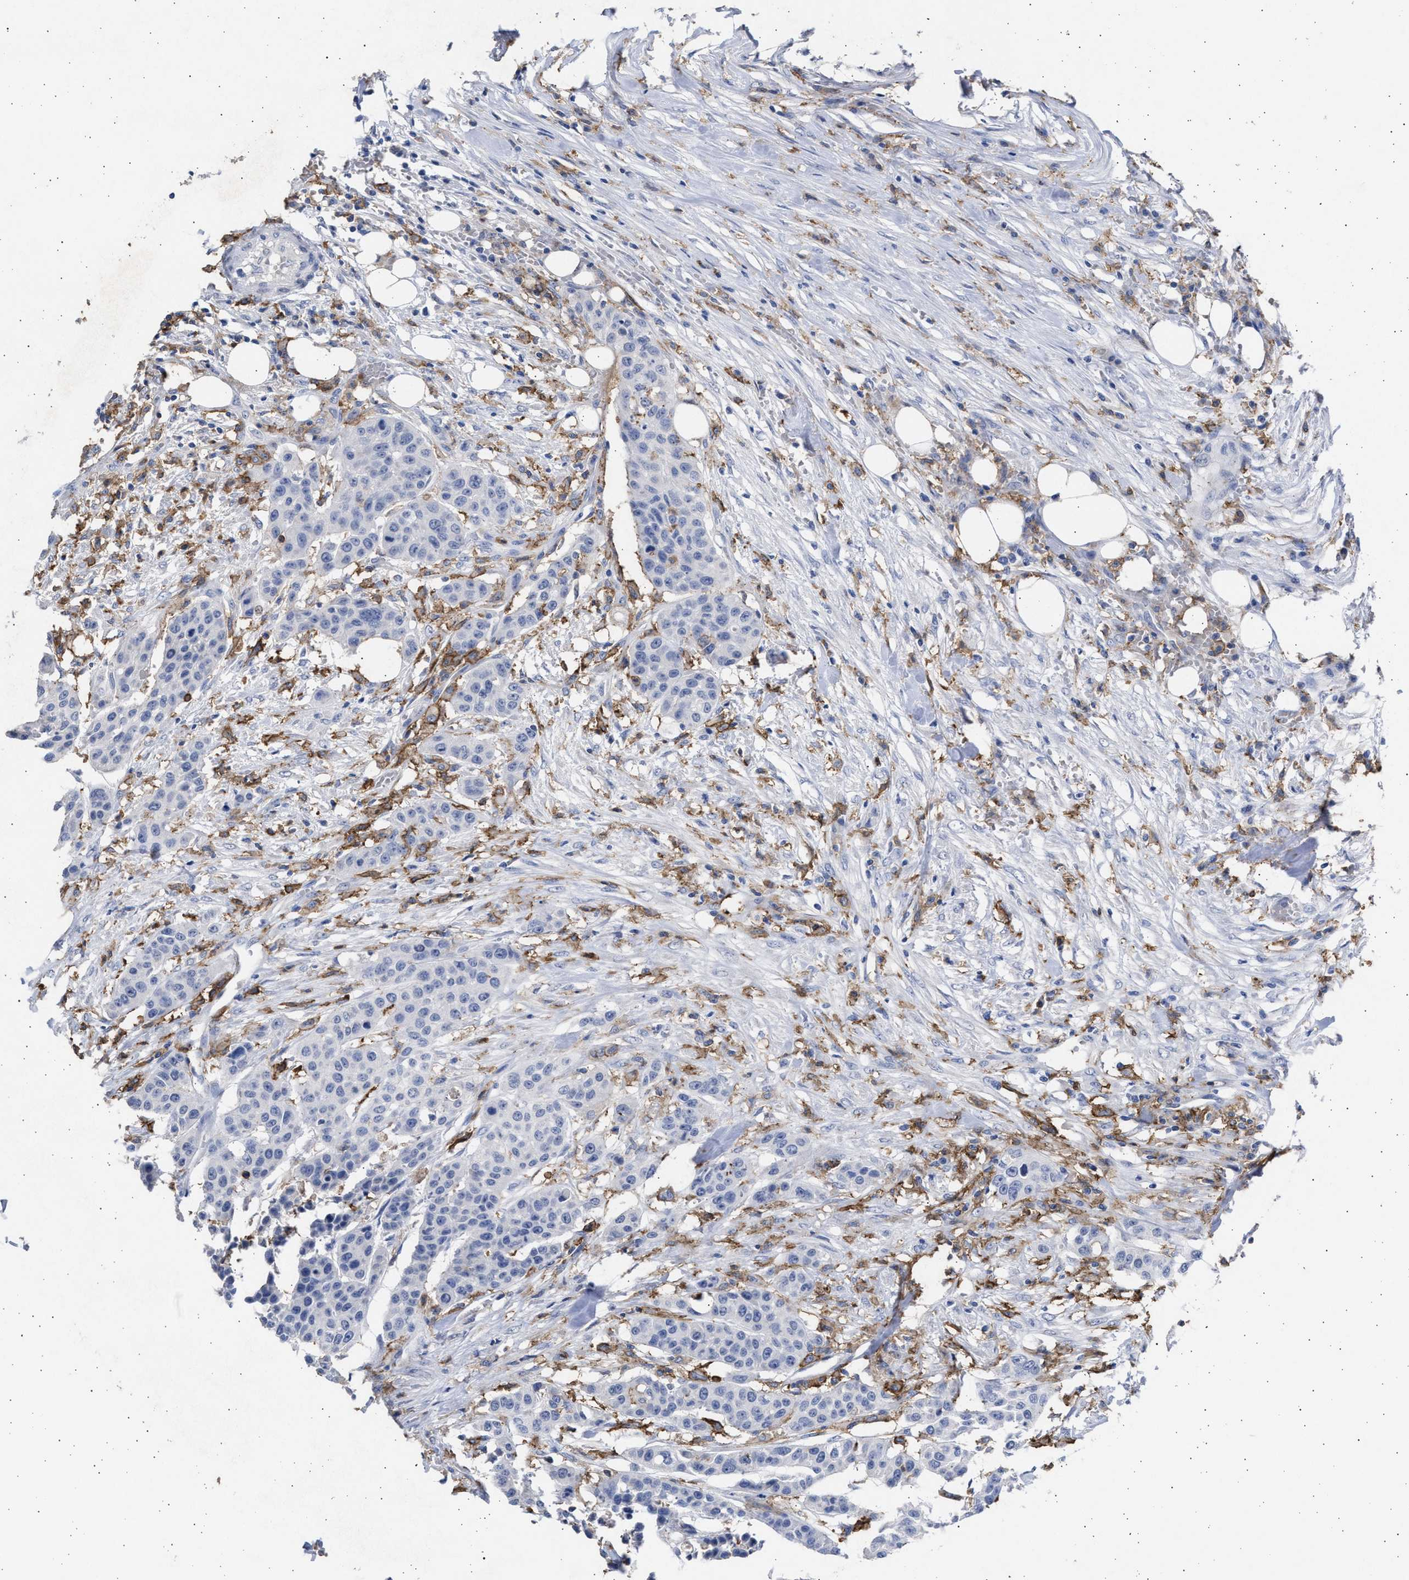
{"staining": {"intensity": "negative", "quantity": "none", "location": "none"}, "tissue": "urothelial cancer", "cell_type": "Tumor cells", "image_type": "cancer", "snomed": [{"axis": "morphology", "description": "Urothelial carcinoma, High grade"}, {"axis": "topography", "description": "Urinary bladder"}], "caption": "Immunohistochemistry histopathology image of human urothelial cancer stained for a protein (brown), which shows no positivity in tumor cells.", "gene": "FCER1A", "patient": {"sex": "male", "age": 74}}